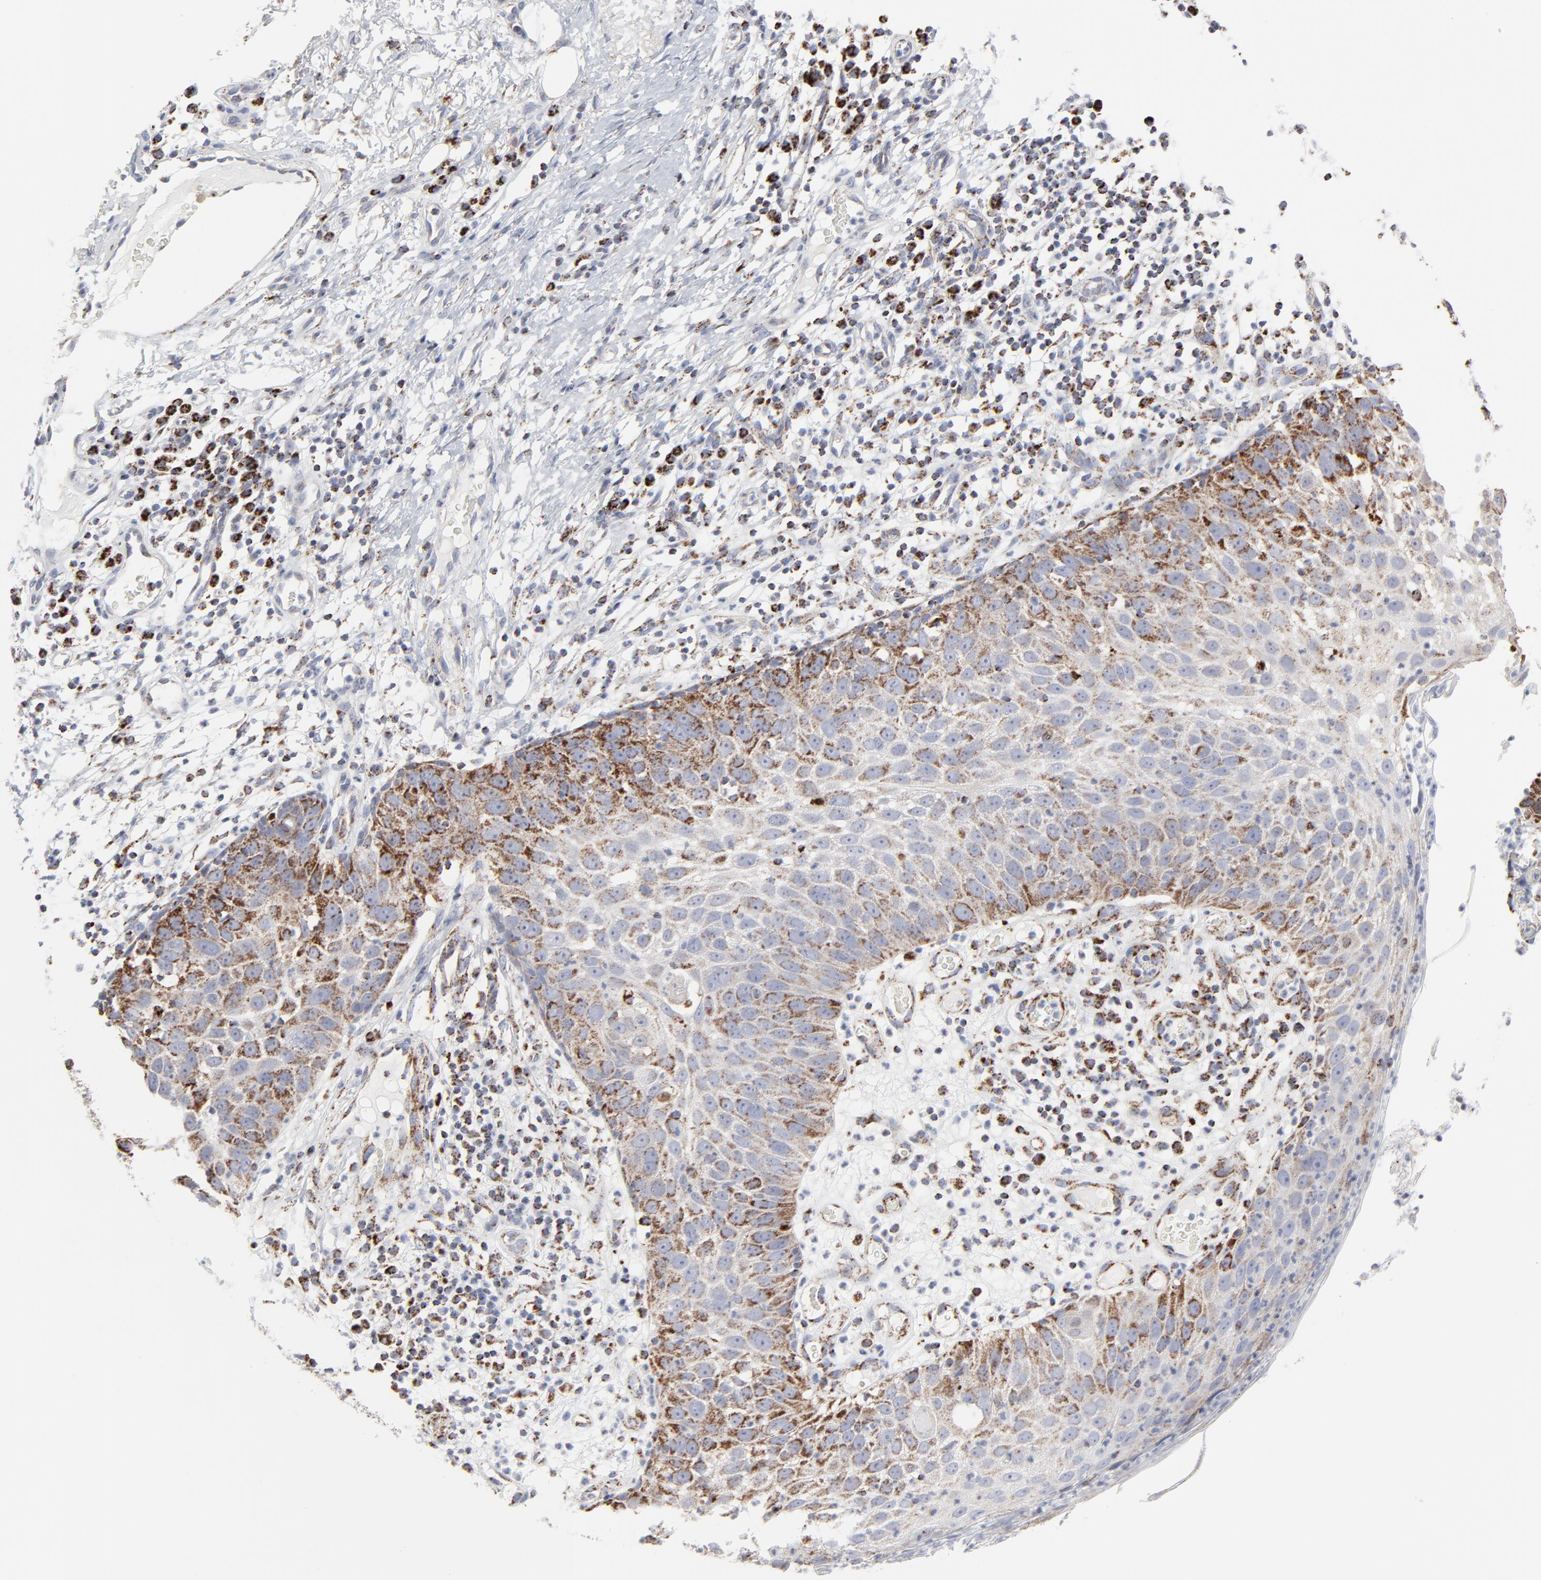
{"staining": {"intensity": "moderate", "quantity": "25%-75%", "location": "cytoplasmic/membranous"}, "tissue": "skin cancer", "cell_type": "Tumor cells", "image_type": "cancer", "snomed": [{"axis": "morphology", "description": "Squamous cell carcinoma, NOS"}, {"axis": "topography", "description": "Skin"}], "caption": "Skin cancer (squamous cell carcinoma) stained with a protein marker exhibits moderate staining in tumor cells.", "gene": "TXNRD2", "patient": {"sex": "male", "age": 87}}